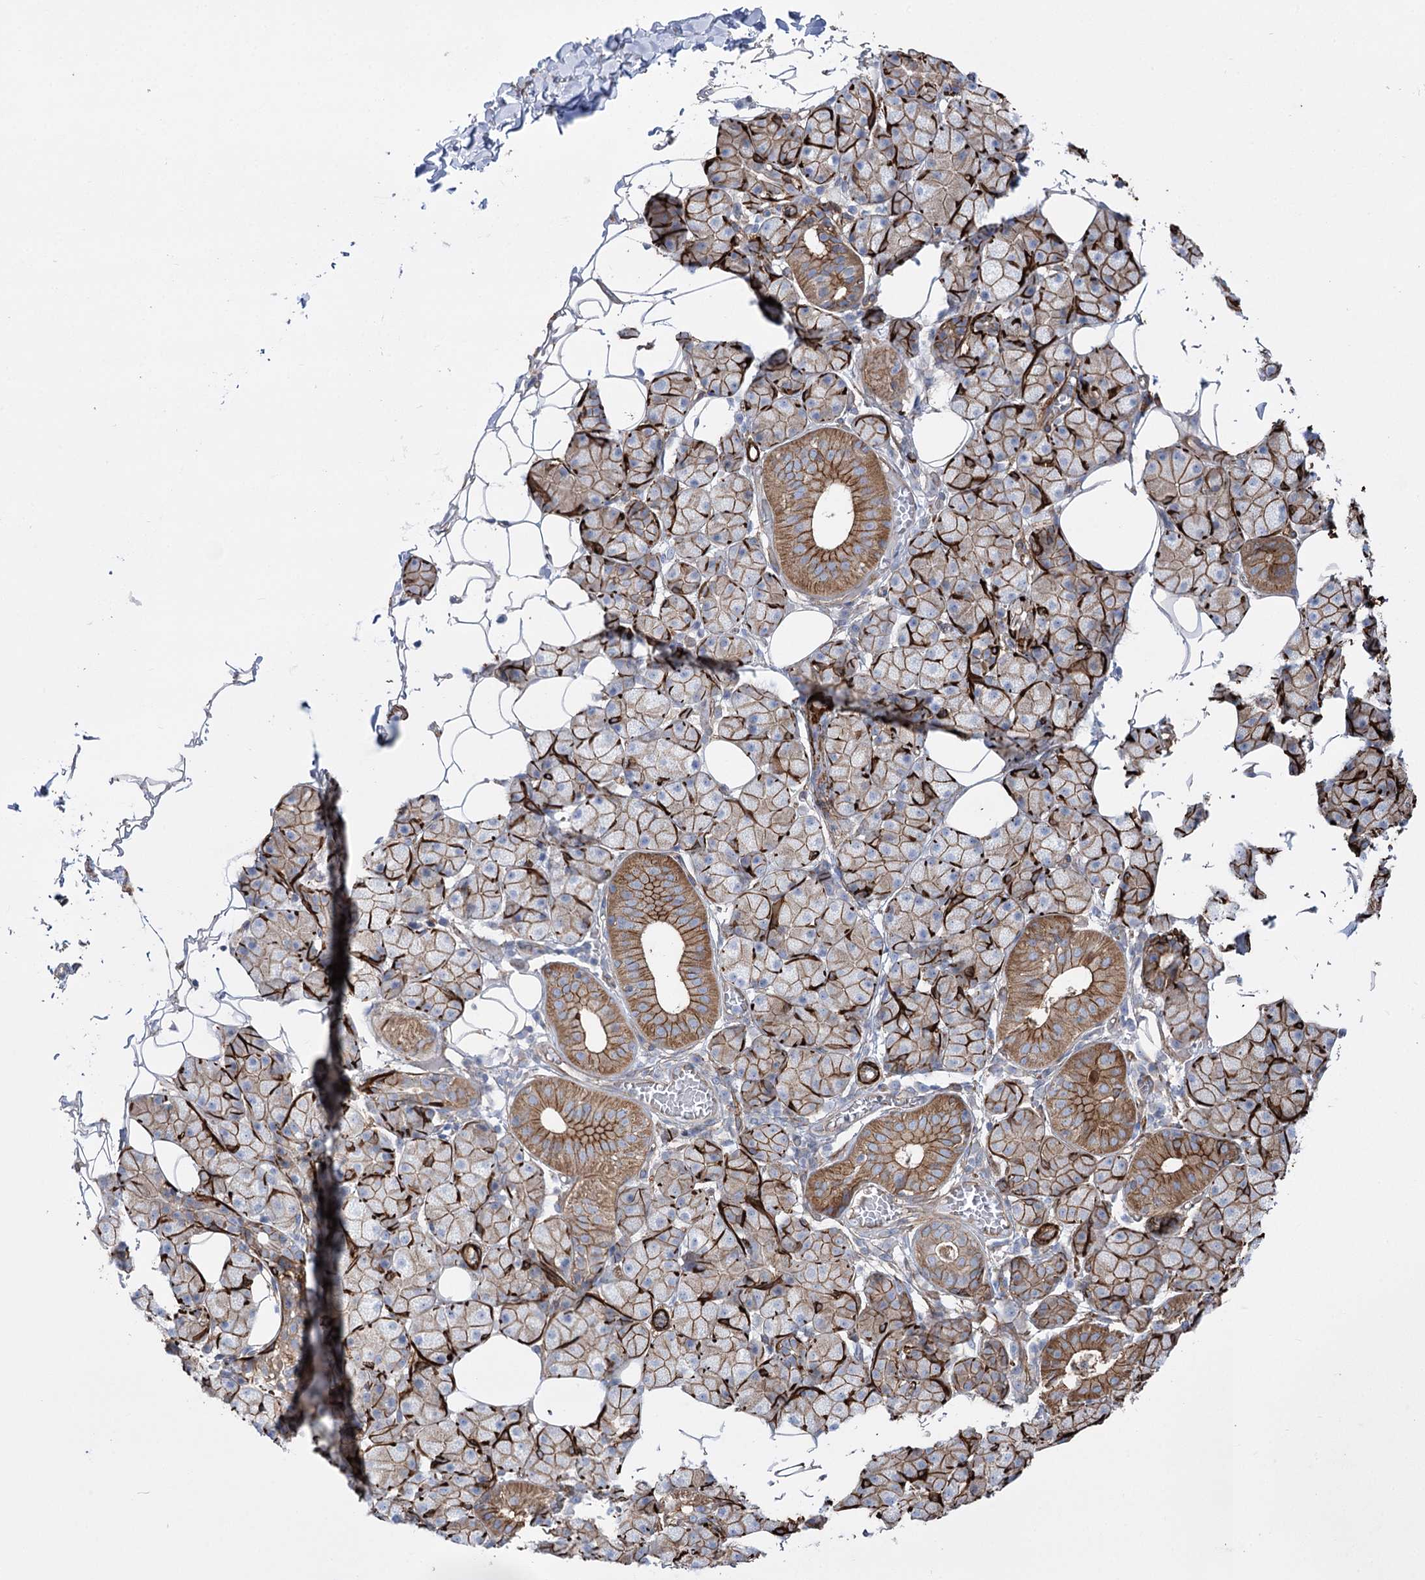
{"staining": {"intensity": "moderate", "quantity": ">75%", "location": "cytoplasmic/membranous"}, "tissue": "salivary gland", "cell_type": "Glandular cells", "image_type": "normal", "snomed": [{"axis": "morphology", "description": "Normal tissue, NOS"}, {"axis": "topography", "description": "Salivary gland"}], "caption": "A medium amount of moderate cytoplasmic/membranous staining is appreciated in about >75% of glandular cells in normal salivary gland.", "gene": "PLEKHA5", "patient": {"sex": "female", "age": 33}}